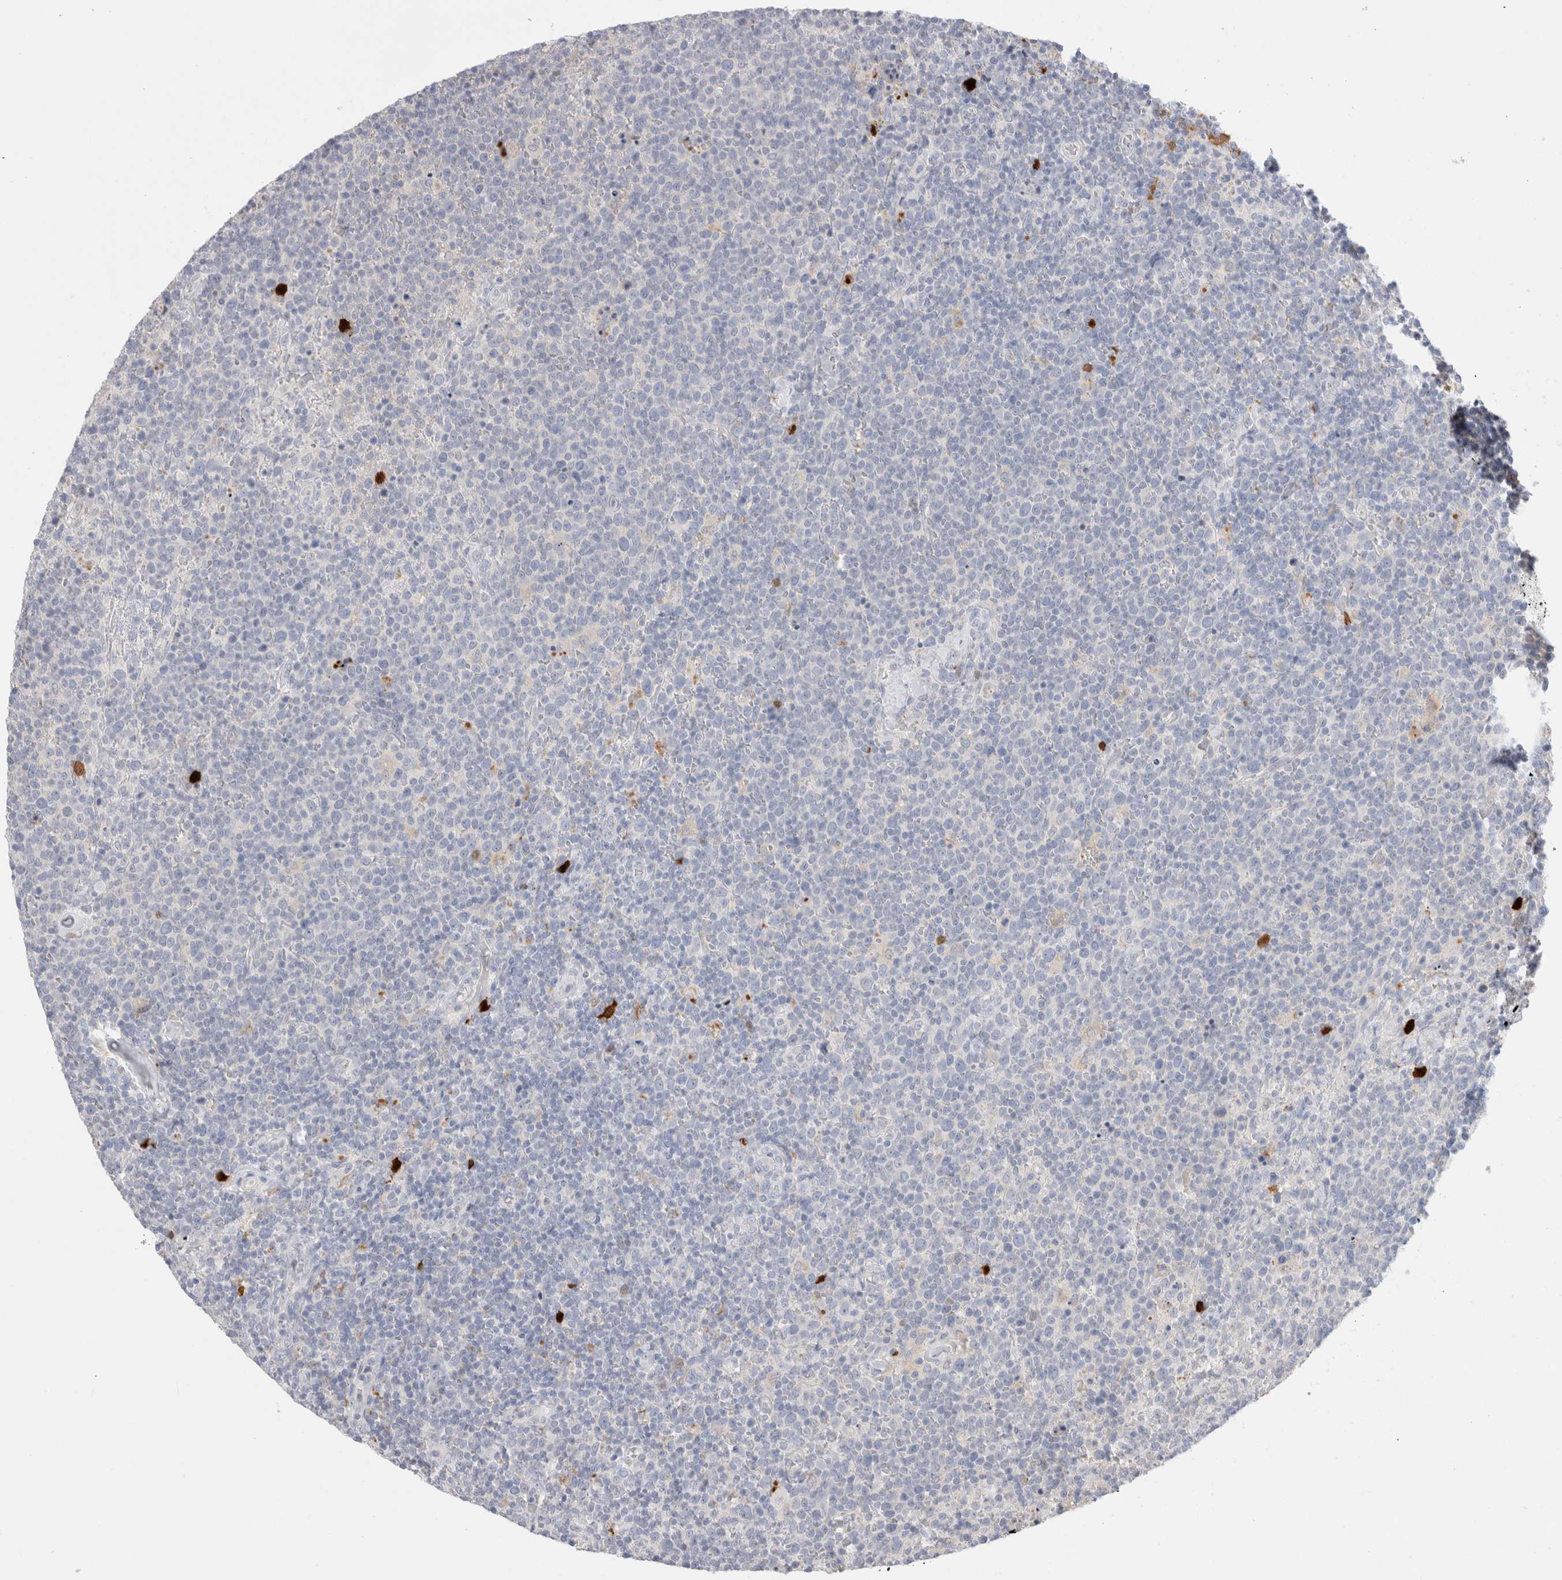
{"staining": {"intensity": "negative", "quantity": "none", "location": "none"}, "tissue": "lymphoma", "cell_type": "Tumor cells", "image_type": "cancer", "snomed": [{"axis": "morphology", "description": "Malignant lymphoma, non-Hodgkin's type, High grade"}, {"axis": "topography", "description": "Lymph node"}], "caption": "The image demonstrates no significant staining in tumor cells of lymphoma.", "gene": "HPGDS", "patient": {"sex": "male", "age": 61}}